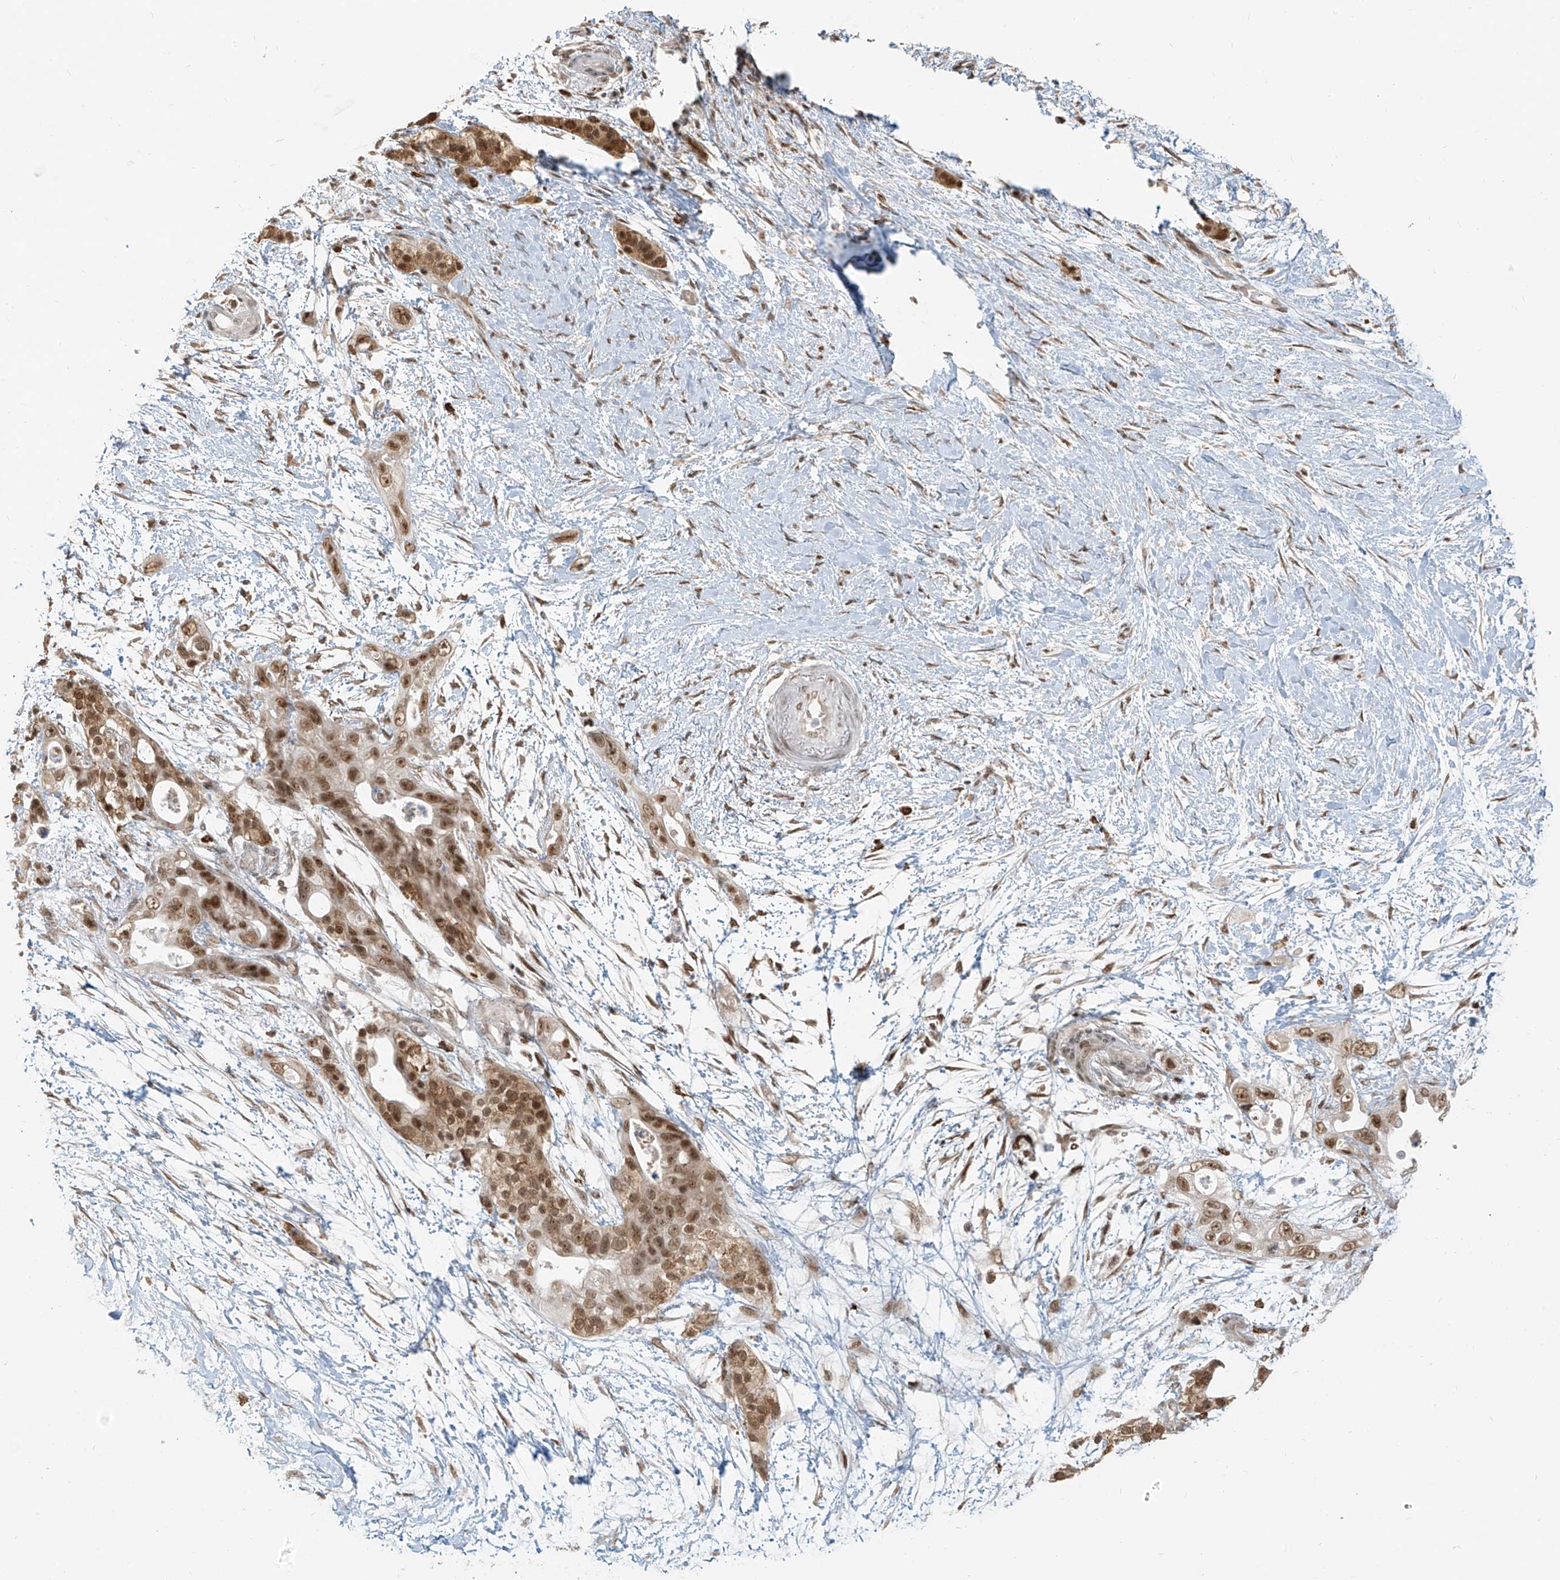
{"staining": {"intensity": "moderate", "quantity": ">75%", "location": "nuclear"}, "tissue": "pancreatic cancer", "cell_type": "Tumor cells", "image_type": "cancer", "snomed": [{"axis": "morphology", "description": "Adenocarcinoma, NOS"}, {"axis": "topography", "description": "Pancreas"}], "caption": "This histopathology image demonstrates pancreatic cancer stained with immunohistochemistry (IHC) to label a protein in brown. The nuclear of tumor cells show moderate positivity for the protein. Nuclei are counter-stained blue.", "gene": "ZMYM2", "patient": {"sex": "male", "age": 53}}